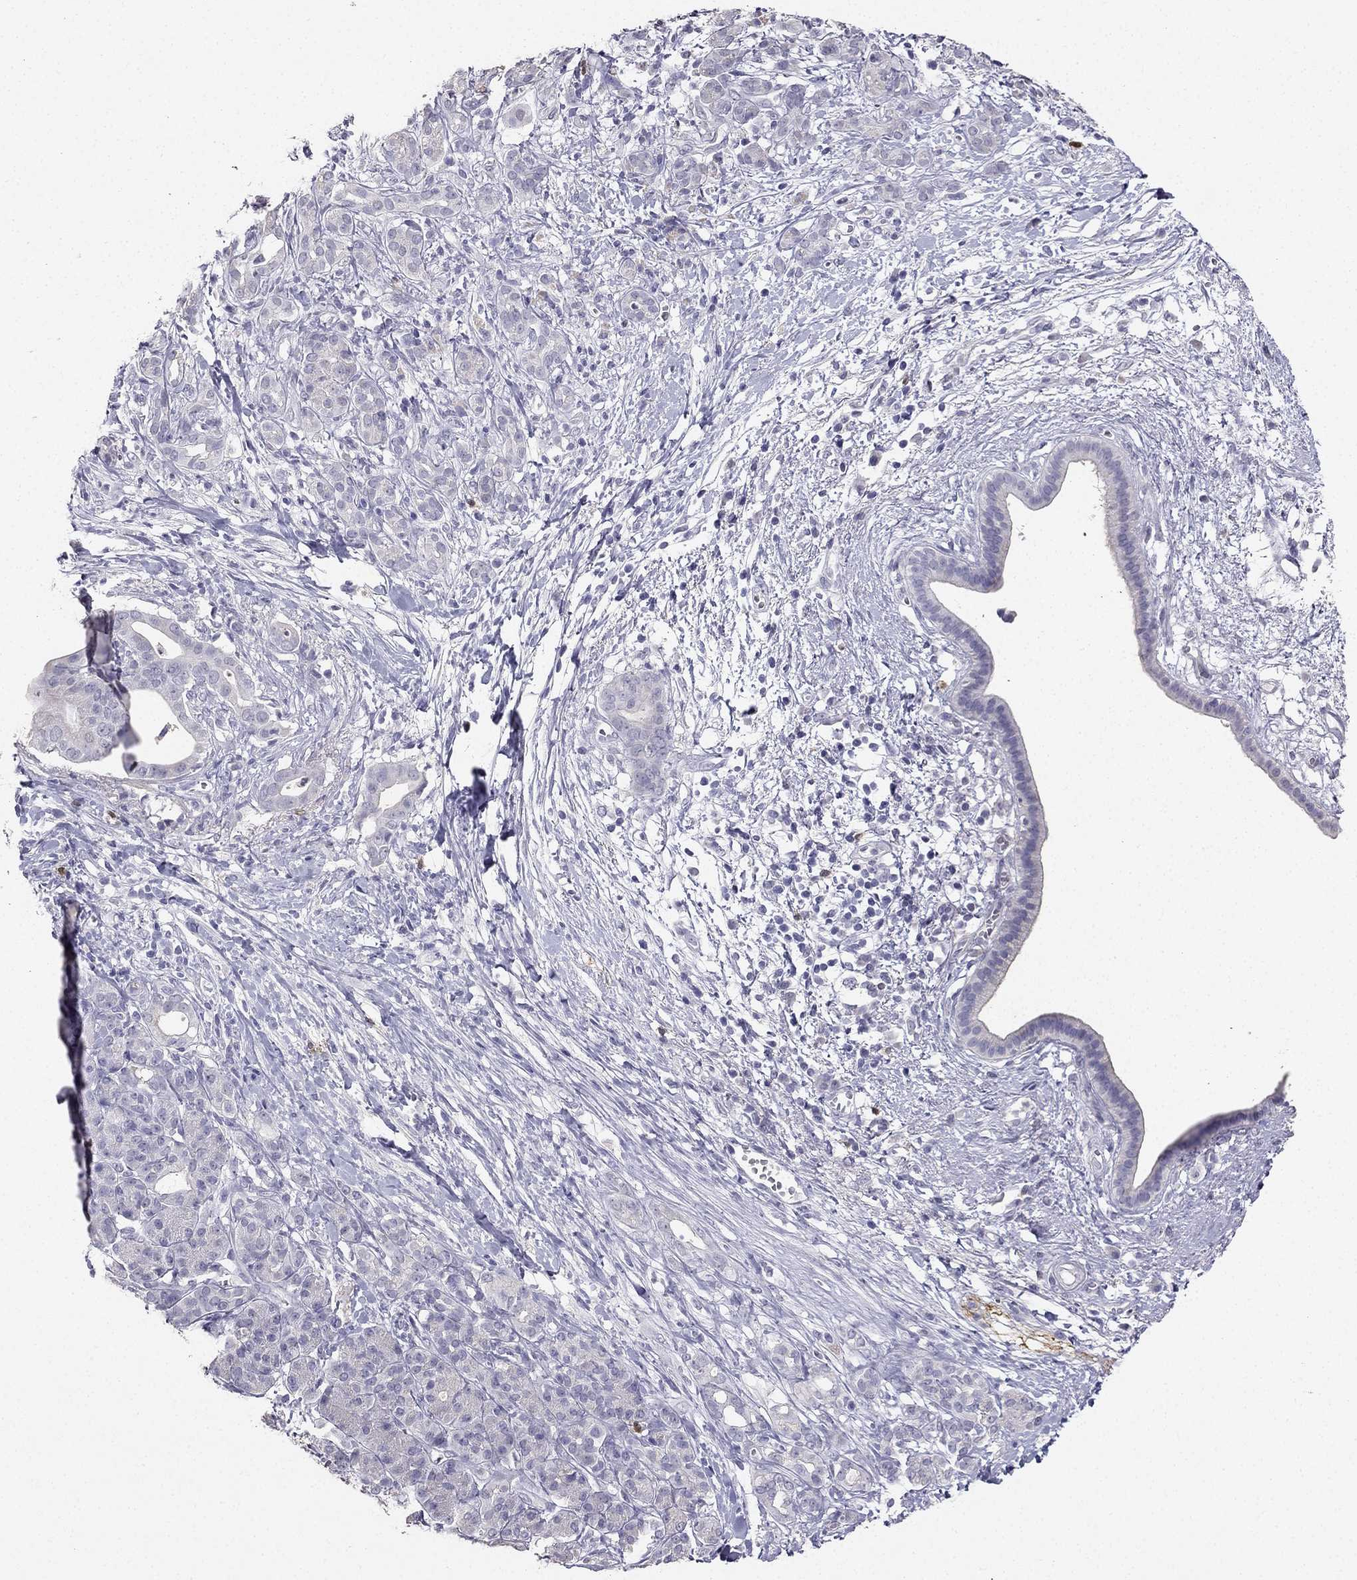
{"staining": {"intensity": "negative", "quantity": "none", "location": "none"}, "tissue": "pancreatic cancer", "cell_type": "Tumor cells", "image_type": "cancer", "snomed": [{"axis": "morphology", "description": "Adenocarcinoma, NOS"}, {"axis": "topography", "description": "Pancreas"}], "caption": "There is no significant expression in tumor cells of pancreatic adenocarcinoma.", "gene": "CALB2", "patient": {"sex": "male", "age": 61}}